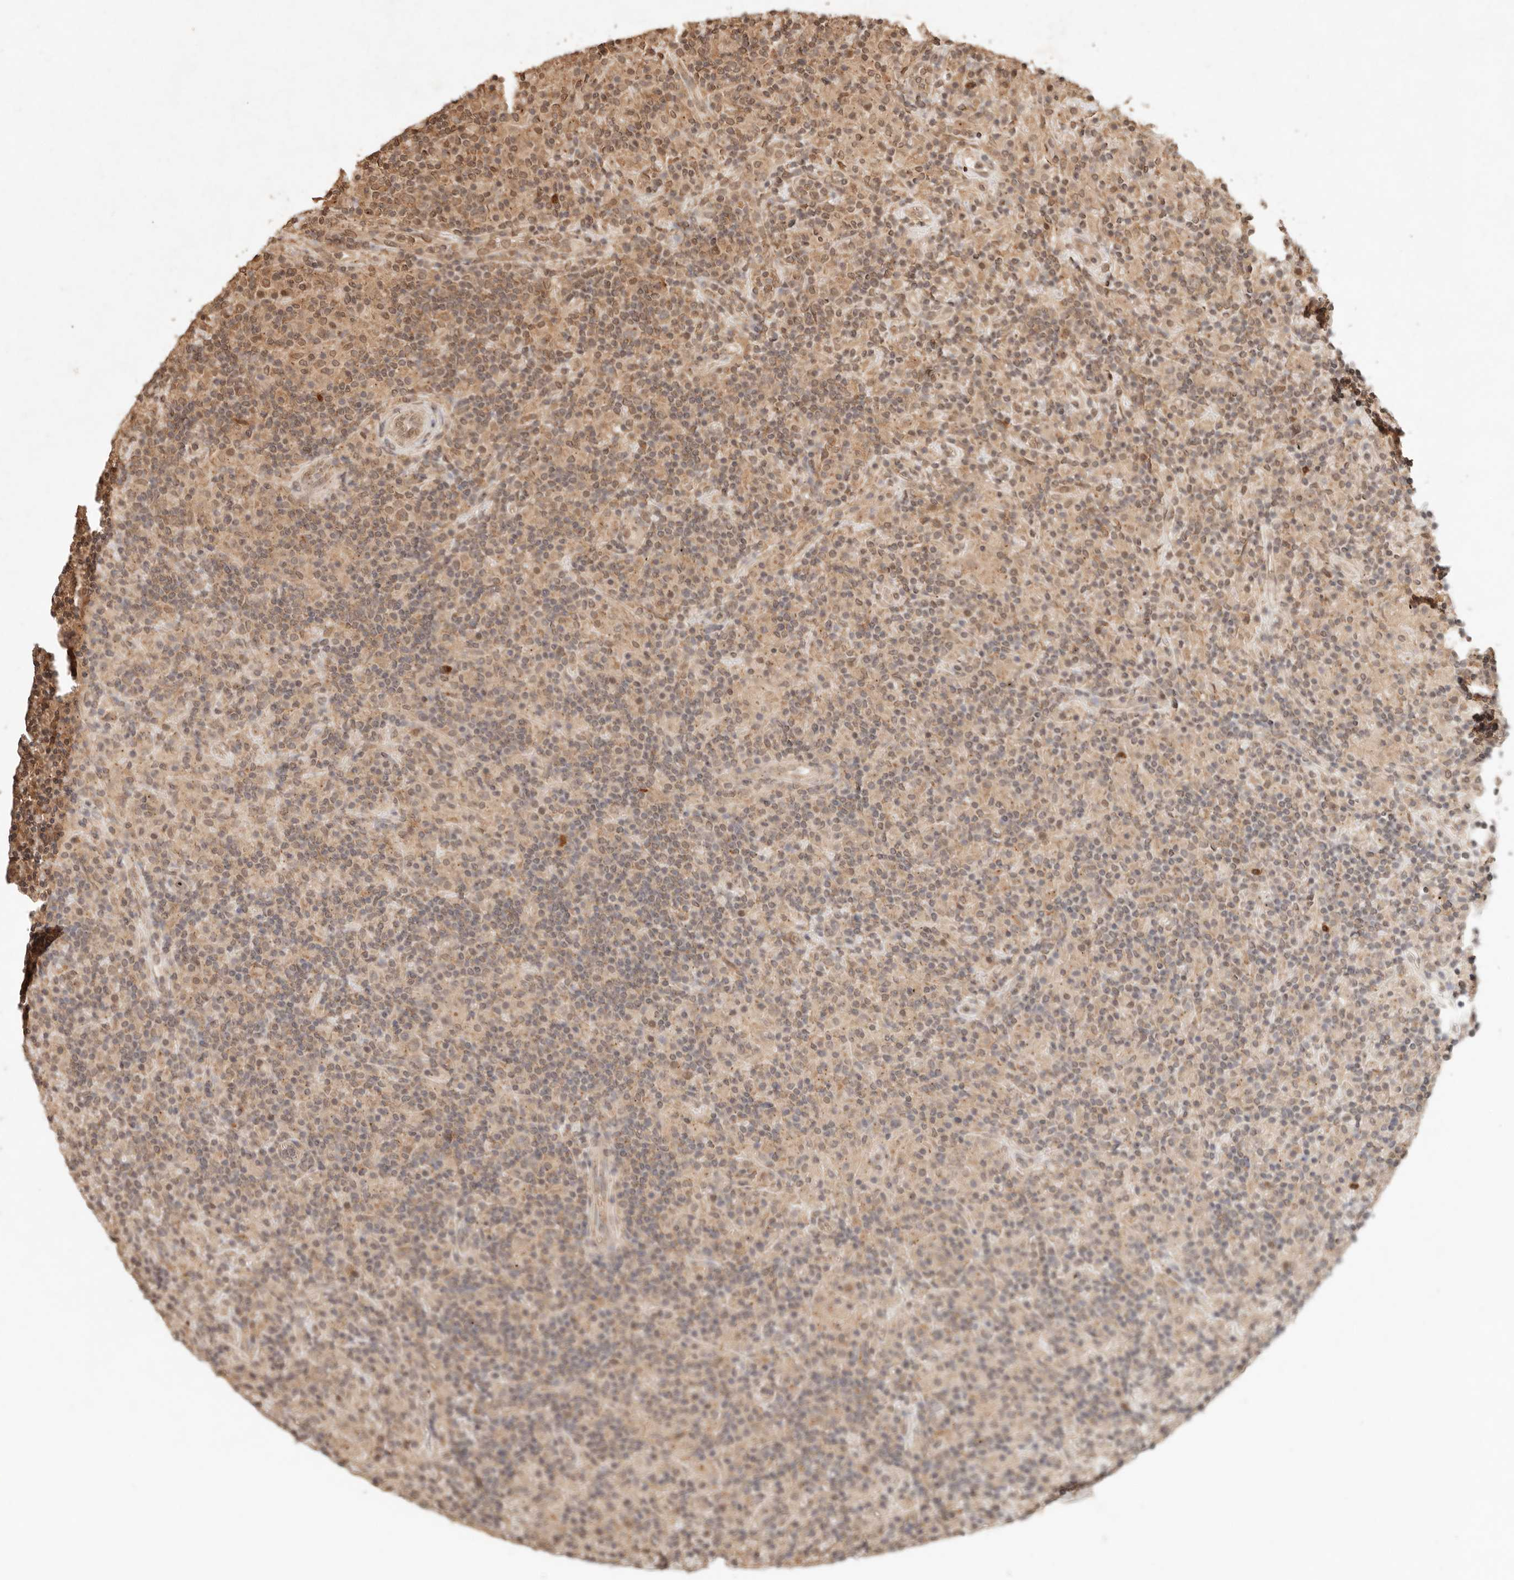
{"staining": {"intensity": "weak", "quantity": ">75%", "location": "cytoplasmic/membranous"}, "tissue": "lymphoma", "cell_type": "Tumor cells", "image_type": "cancer", "snomed": [{"axis": "morphology", "description": "Hodgkin's disease, NOS"}, {"axis": "topography", "description": "Lymph node"}], "caption": "Hodgkin's disease stained with a protein marker demonstrates weak staining in tumor cells.", "gene": "LMO4", "patient": {"sex": "male", "age": 70}}